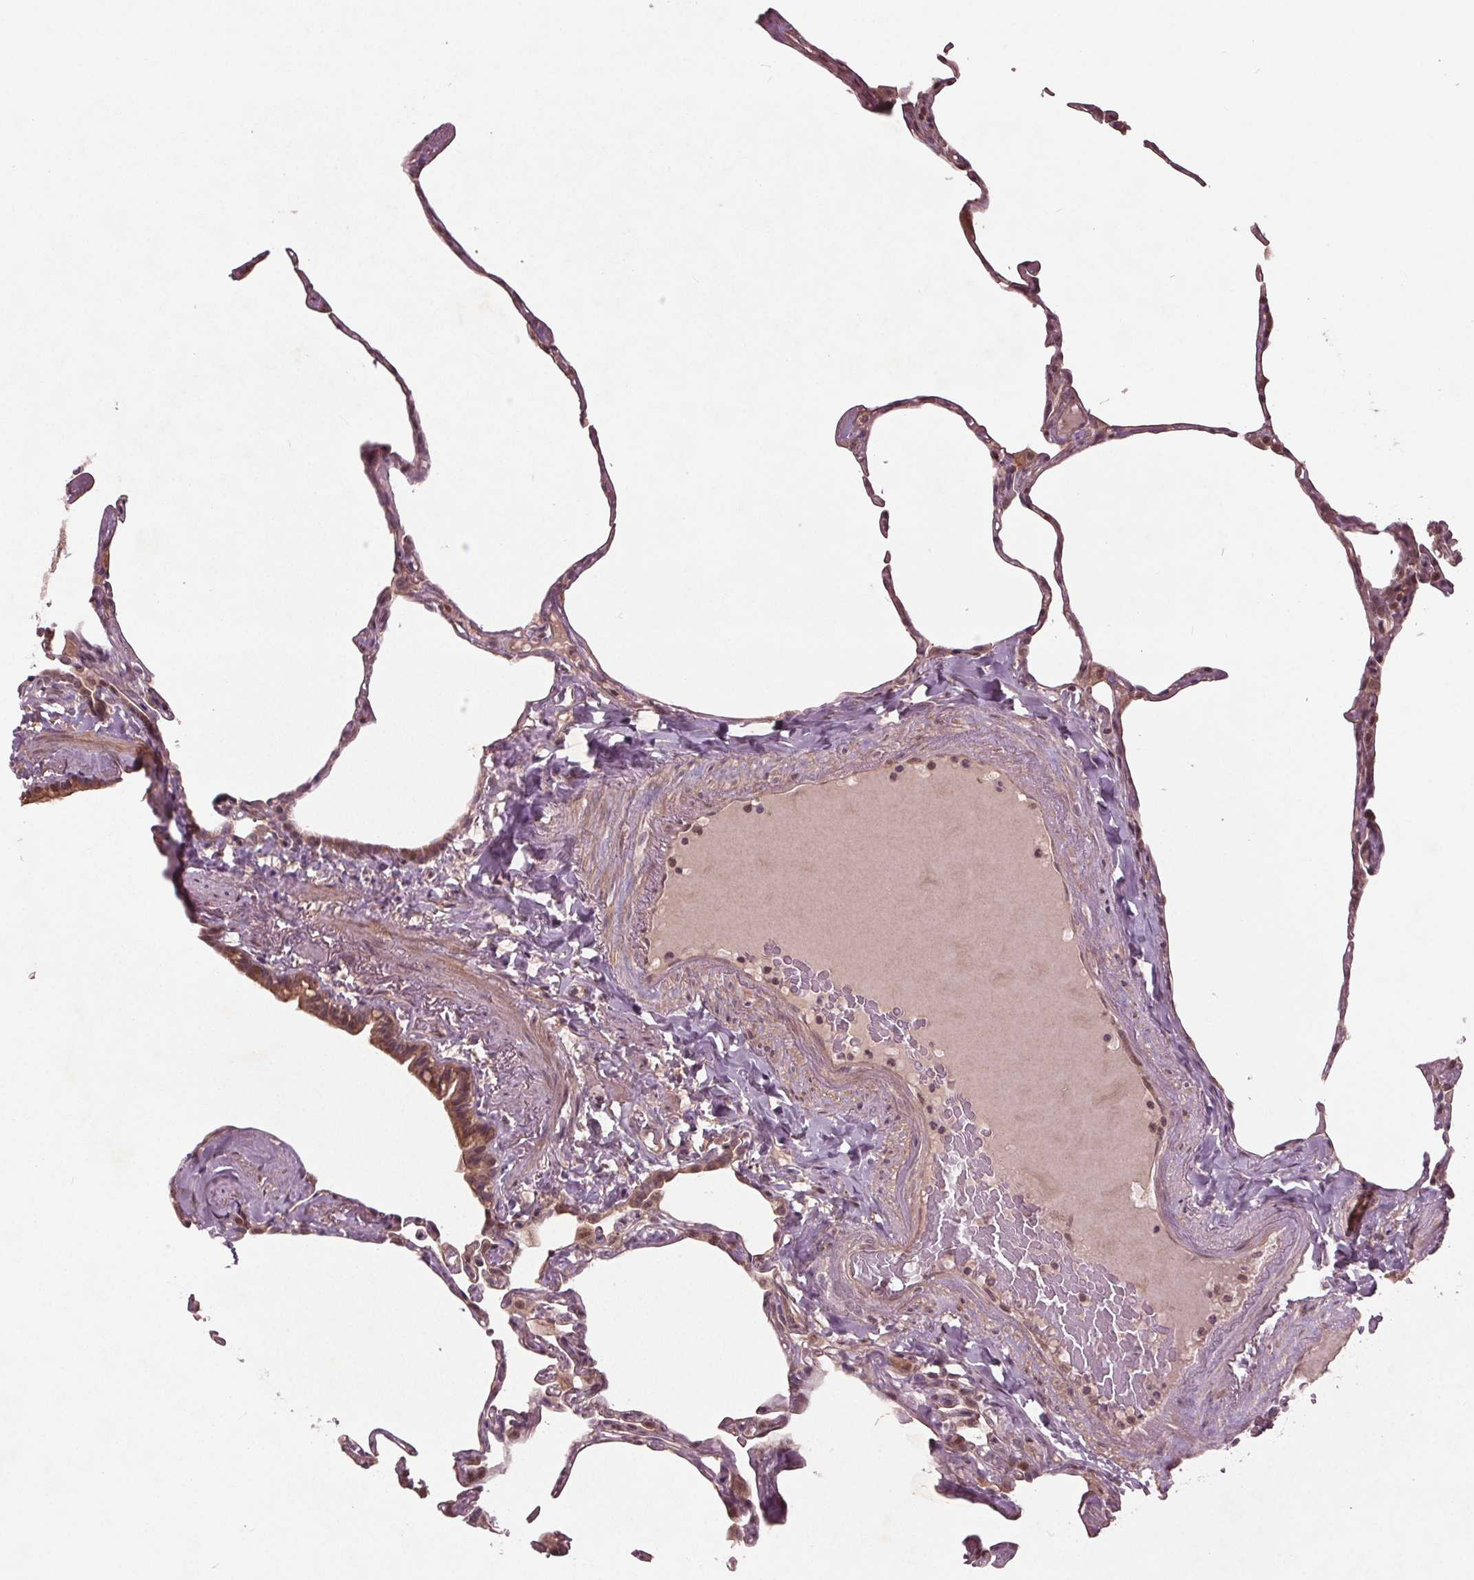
{"staining": {"intensity": "negative", "quantity": "none", "location": "none"}, "tissue": "lung", "cell_type": "Alveolar cells", "image_type": "normal", "snomed": [{"axis": "morphology", "description": "Normal tissue, NOS"}, {"axis": "topography", "description": "Lung"}], "caption": "The micrograph exhibits no staining of alveolar cells in normal lung.", "gene": "CDKL4", "patient": {"sex": "male", "age": 65}}